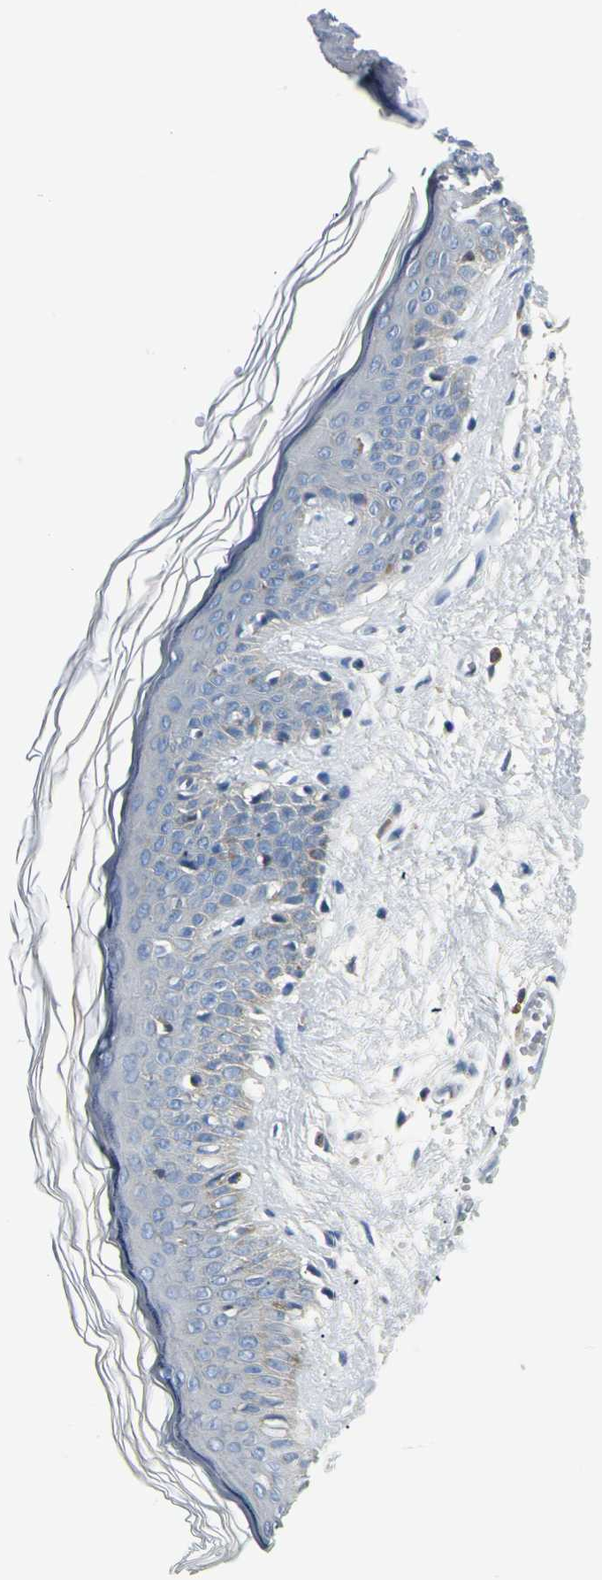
{"staining": {"intensity": "negative", "quantity": "none", "location": "none"}, "tissue": "skin", "cell_type": "Fibroblasts", "image_type": "normal", "snomed": [{"axis": "morphology", "description": "Normal tissue, NOS"}, {"axis": "morphology", "description": "Sarcoma, NOS"}, {"axis": "topography", "description": "Skin"}, {"axis": "topography", "description": "Soft tissue"}], "caption": "Immunohistochemical staining of benign human skin reveals no significant expression in fibroblasts. (Stains: DAB IHC with hematoxylin counter stain, Microscopy: brightfield microscopy at high magnification).", "gene": "CAPZA2", "patient": {"sex": "female", "age": 51}}